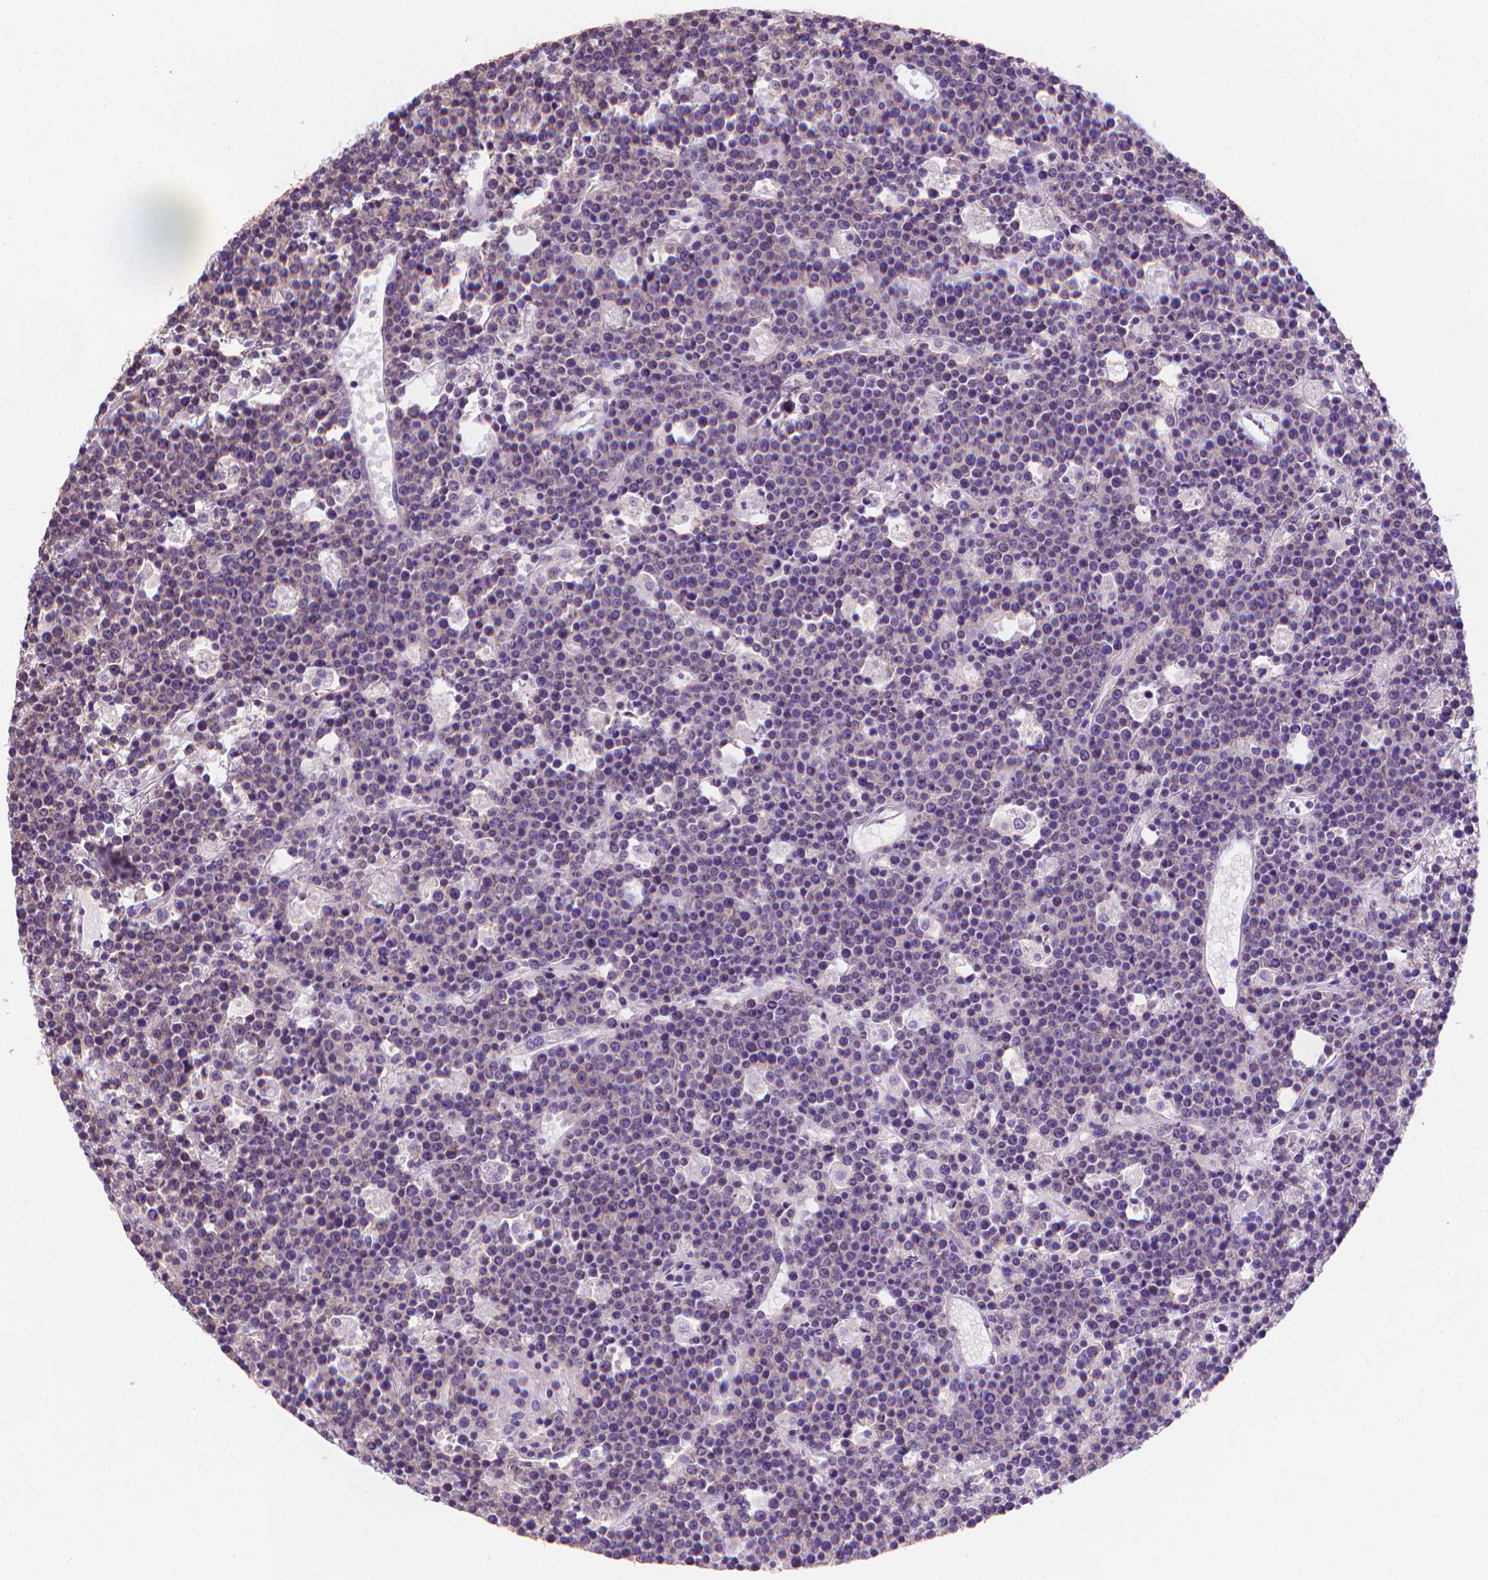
{"staining": {"intensity": "negative", "quantity": "none", "location": "none"}, "tissue": "lymphoma", "cell_type": "Tumor cells", "image_type": "cancer", "snomed": [{"axis": "morphology", "description": "Malignant lymphoma, non-Hodgkin's type, High grade"}, {"axis": "topography", "description": "Ovary"}], "caption": "High-grade malignant lymphoma, non-Hodgkin's type was stained to show a protein in brown. There is no significant staining in tumor cells.", "gene": "FASN", "patient": {"sex": "female", "age": 56}}